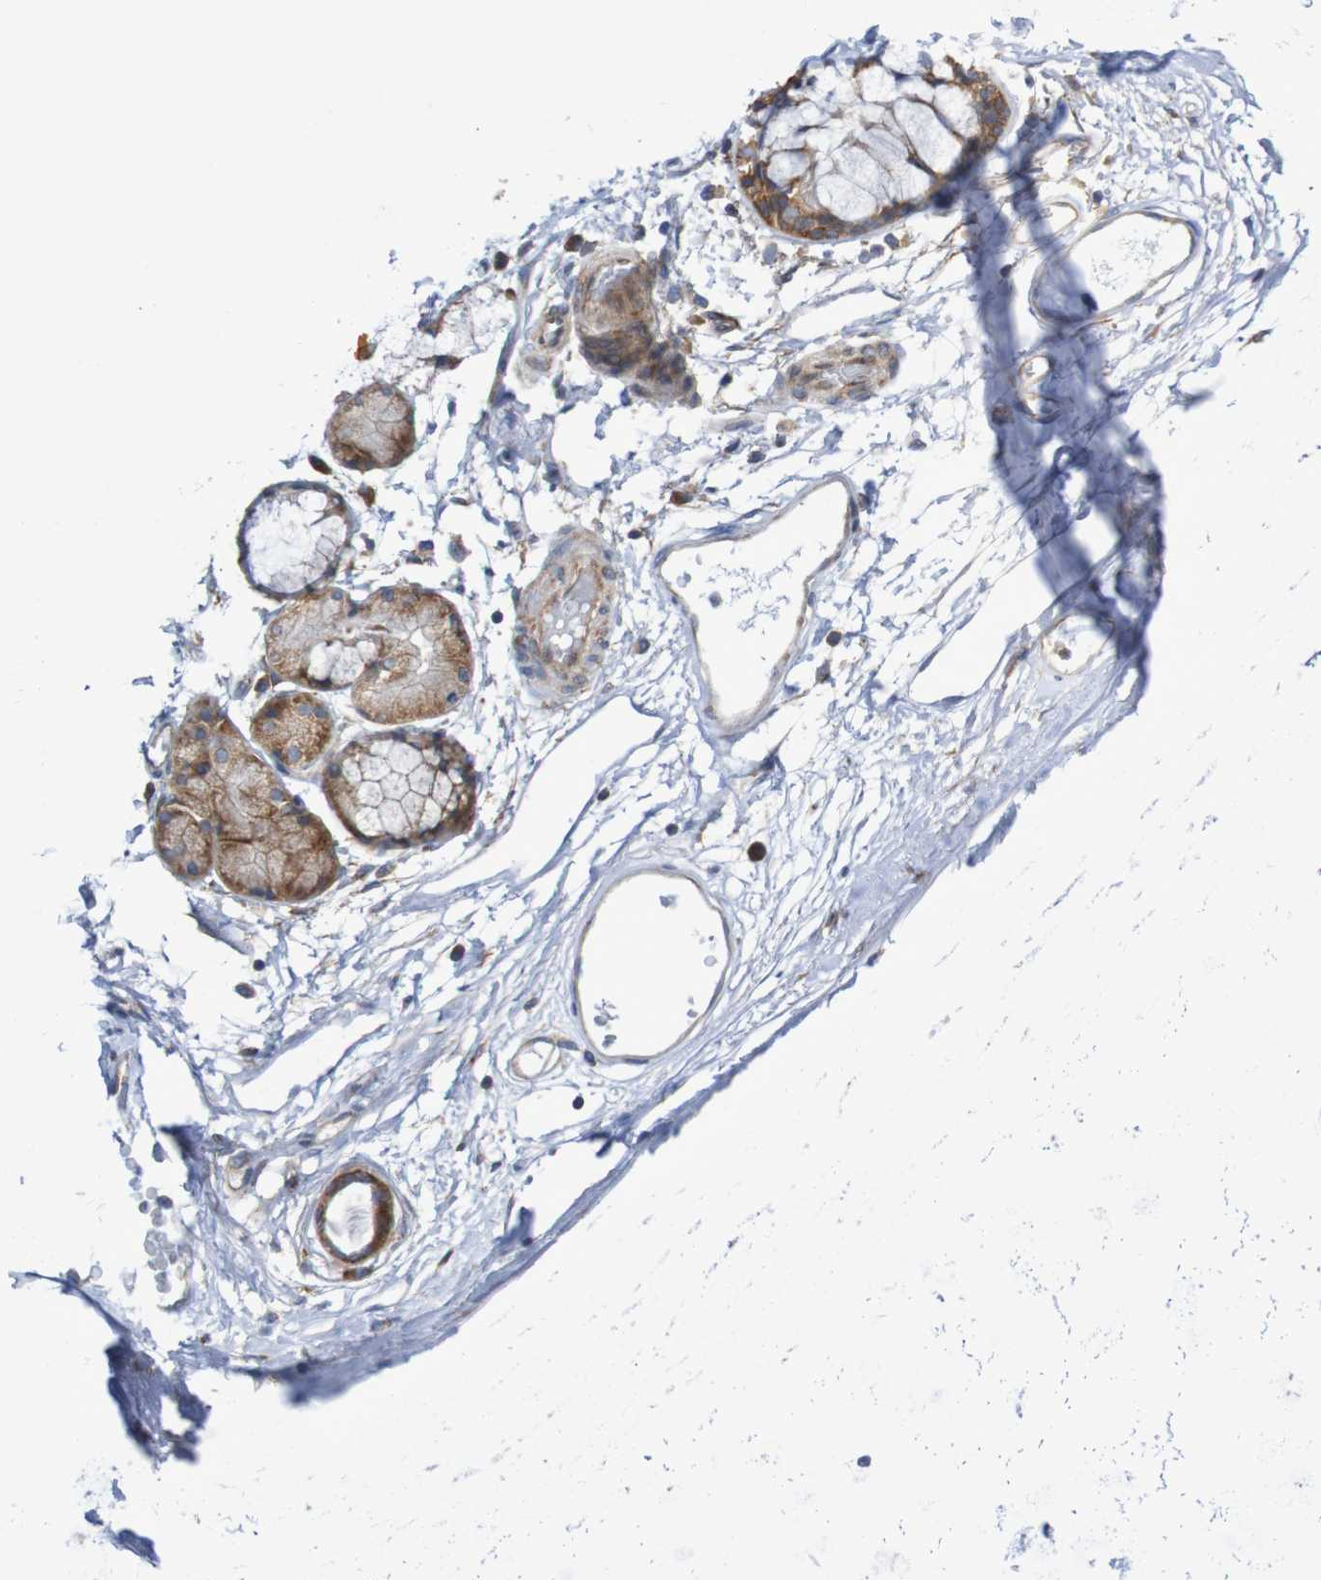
{"staining": {"intensity": "moderate", "quantity": ">75%", "location": "cytoplasmic/membranous"}, "tissue": "adipose tissue", "cell_type": "Adipocytes", "image_type": "normal", "snomed": [{"axis": "morphology", "description": "Normal tissue, NOS"}, {"axis": "topography", "description": "Cartilage tissue"}, {"axis": "topography", "description": "Bronchus"}], "caption": "Immunohistochemical staining of normal adipose tissue reveals >75% levels of moderate cytoplasmic/membranous protein positivity in about >75% of adipocytes. The protein is shown in brown color, while the nuclei are stained blue.", "gene": "LRRC47", "patient": {"sex": "female", "age": 73}}